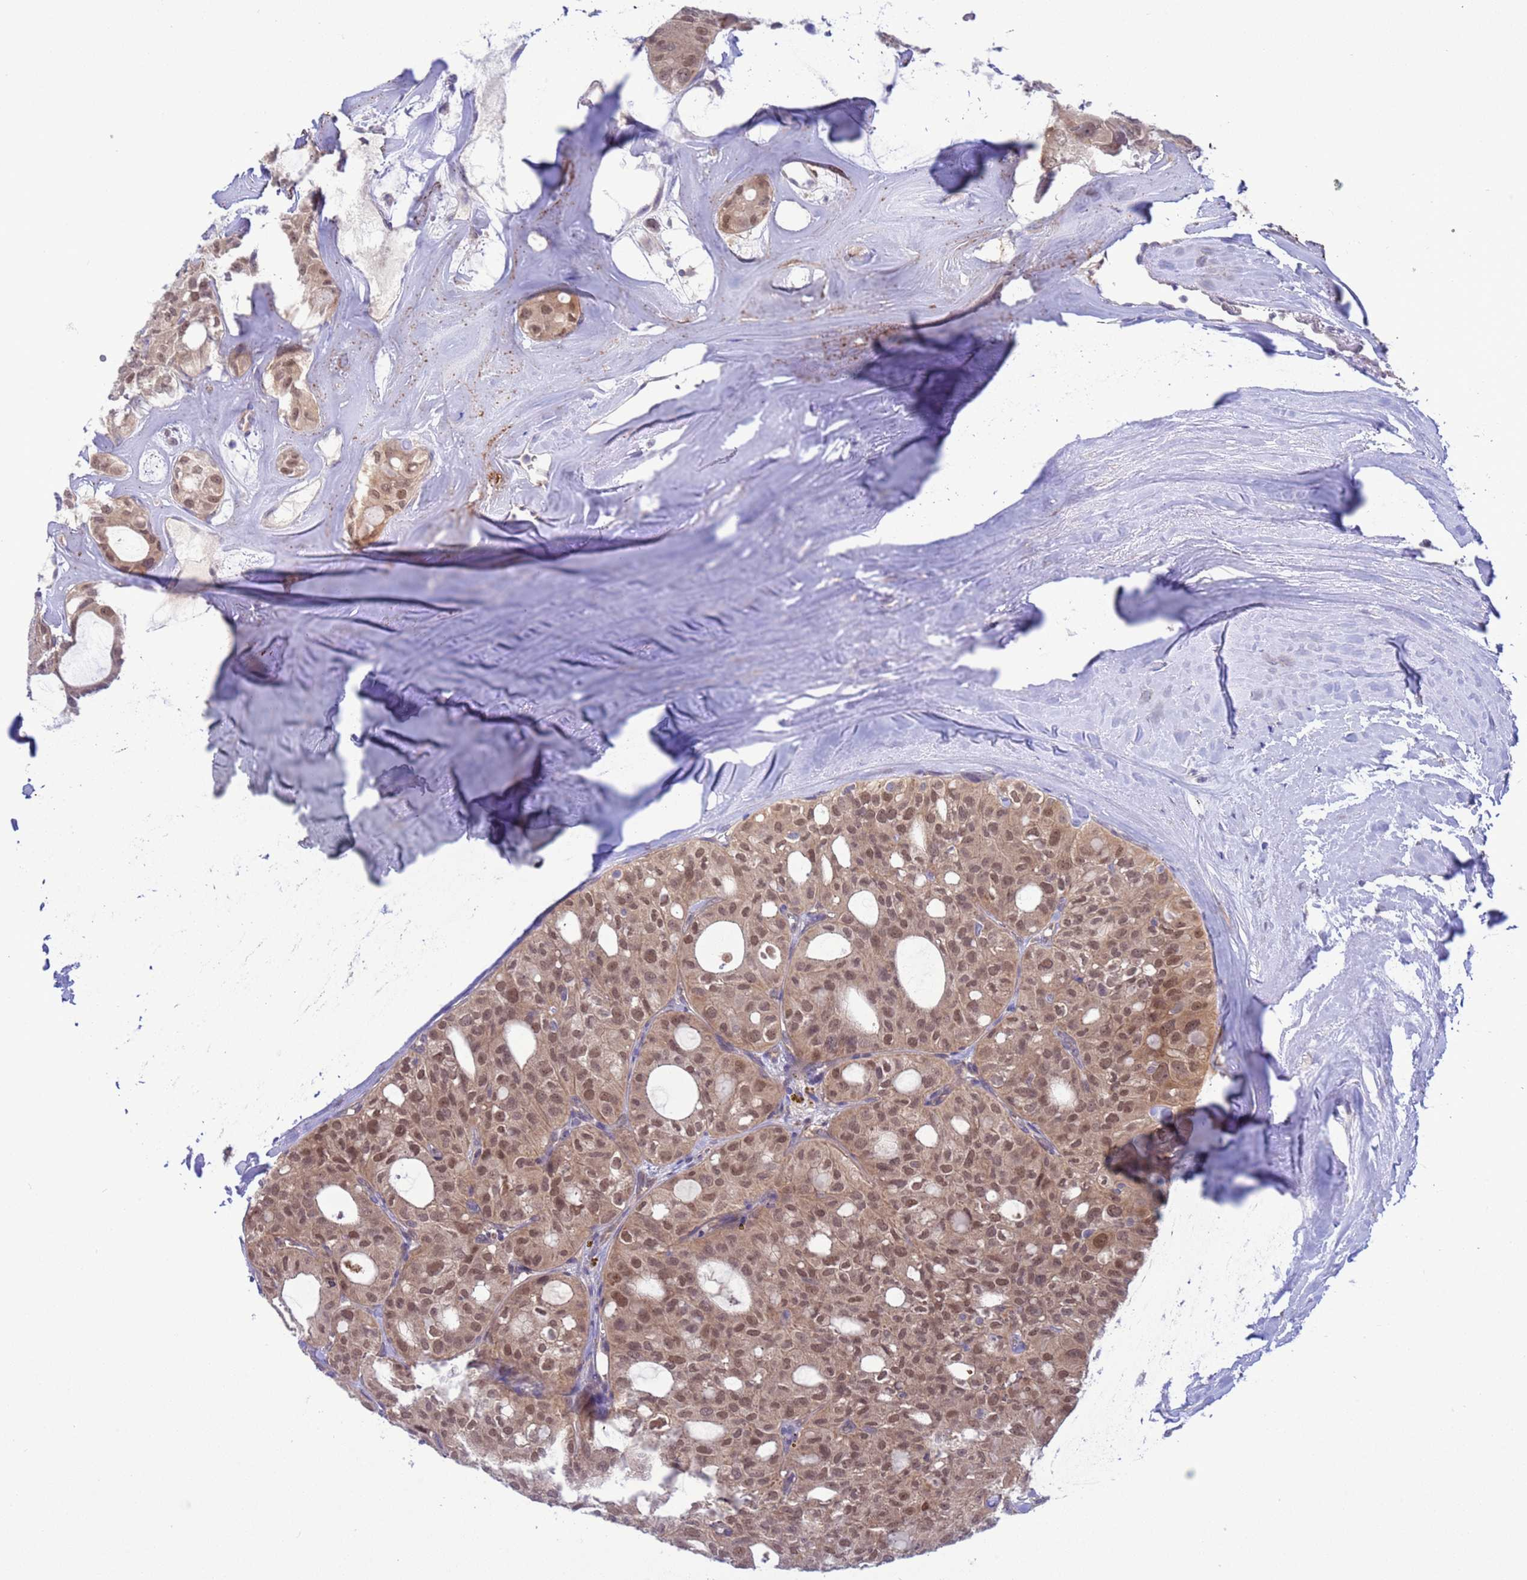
{"staining": {"intensity": "moderate", "quantity": ">75%", "location": "cytoplasmic/membranous,nuclear"}, "tissue": "thyroid cancer", "cell_type": "Tumor cells", "image_type": "cancer", "snomed": [{"axis": "morphology", "description": "Follicular adenoma carcinoma, NOS"}, {"axis": "topography", "description": "Thyroid gland"}], "caption": "Immunohistochemistry (IHC) of thyroid cancer demonstrates medium levels of moderate cytoplasmic/membranous and nuclear staining in approximately >75% of tumor cells. Nuclei are stained in blue.", "gene": "ZNF461", "patient": {"sex": "male", "age": 75}}